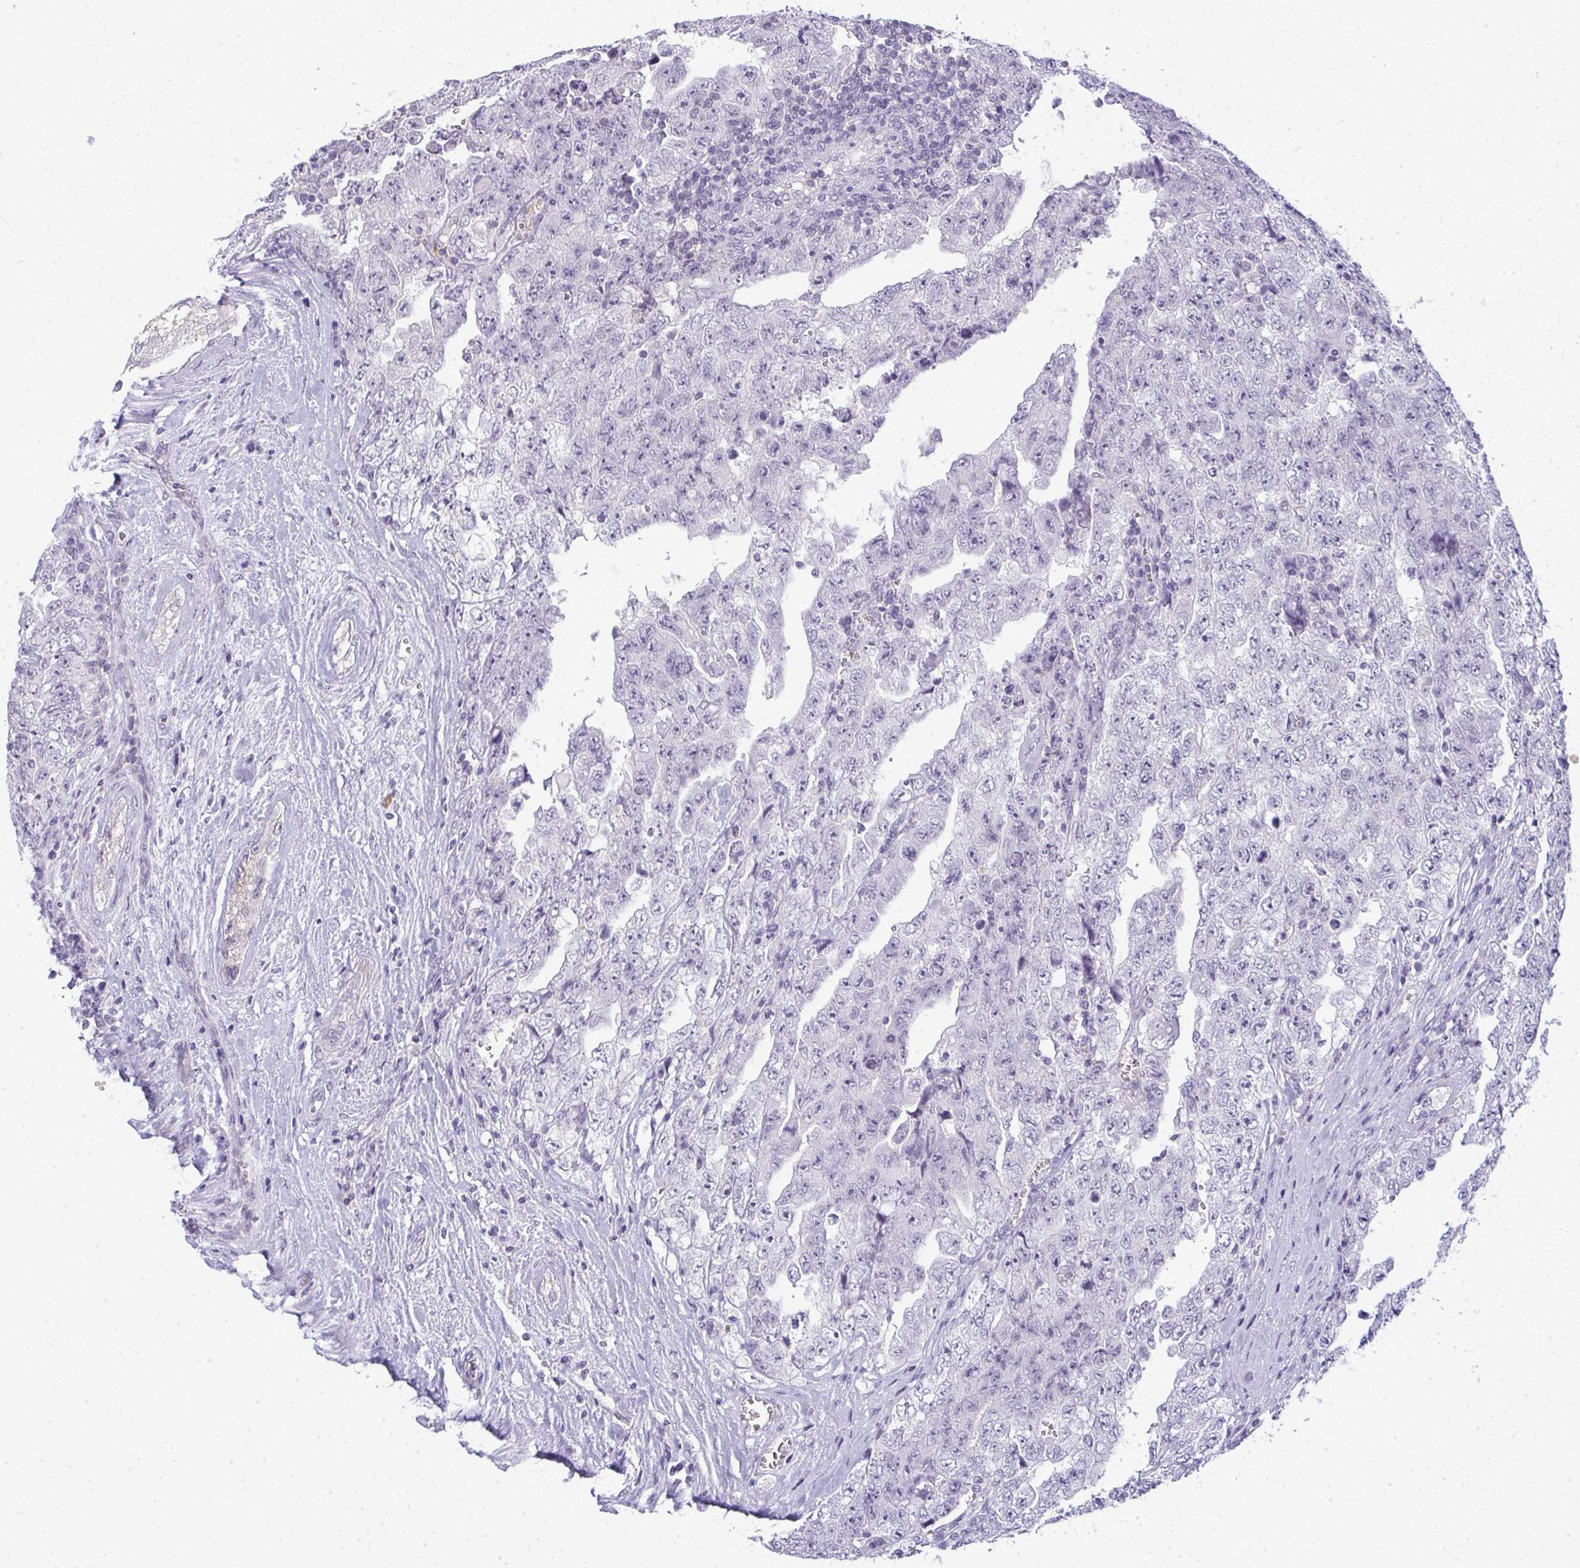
{"staining": {"intensity": "negative", "quantity": "none", "location": "none"}, "tissue": "testis cancer", "cell_type": "Tumor cells", "image_type": "cancer", "snomed": [{"axis": "morphology", "description": "Carcinoma, Embryonal, NOS"}, {"axis": "topography", "description": "Testis"}], "caption": "Immunohistochemical staining of embryonal carcinoma (testis) shows no significant expression in tumor cells. Brightfield microscopy of immunohistochemistry stained with DAB (brown) and hematoxylin (blue), captured at high magnification.", "gene": "TMEM82", "patient": {"sex": "male", "age": 28}}